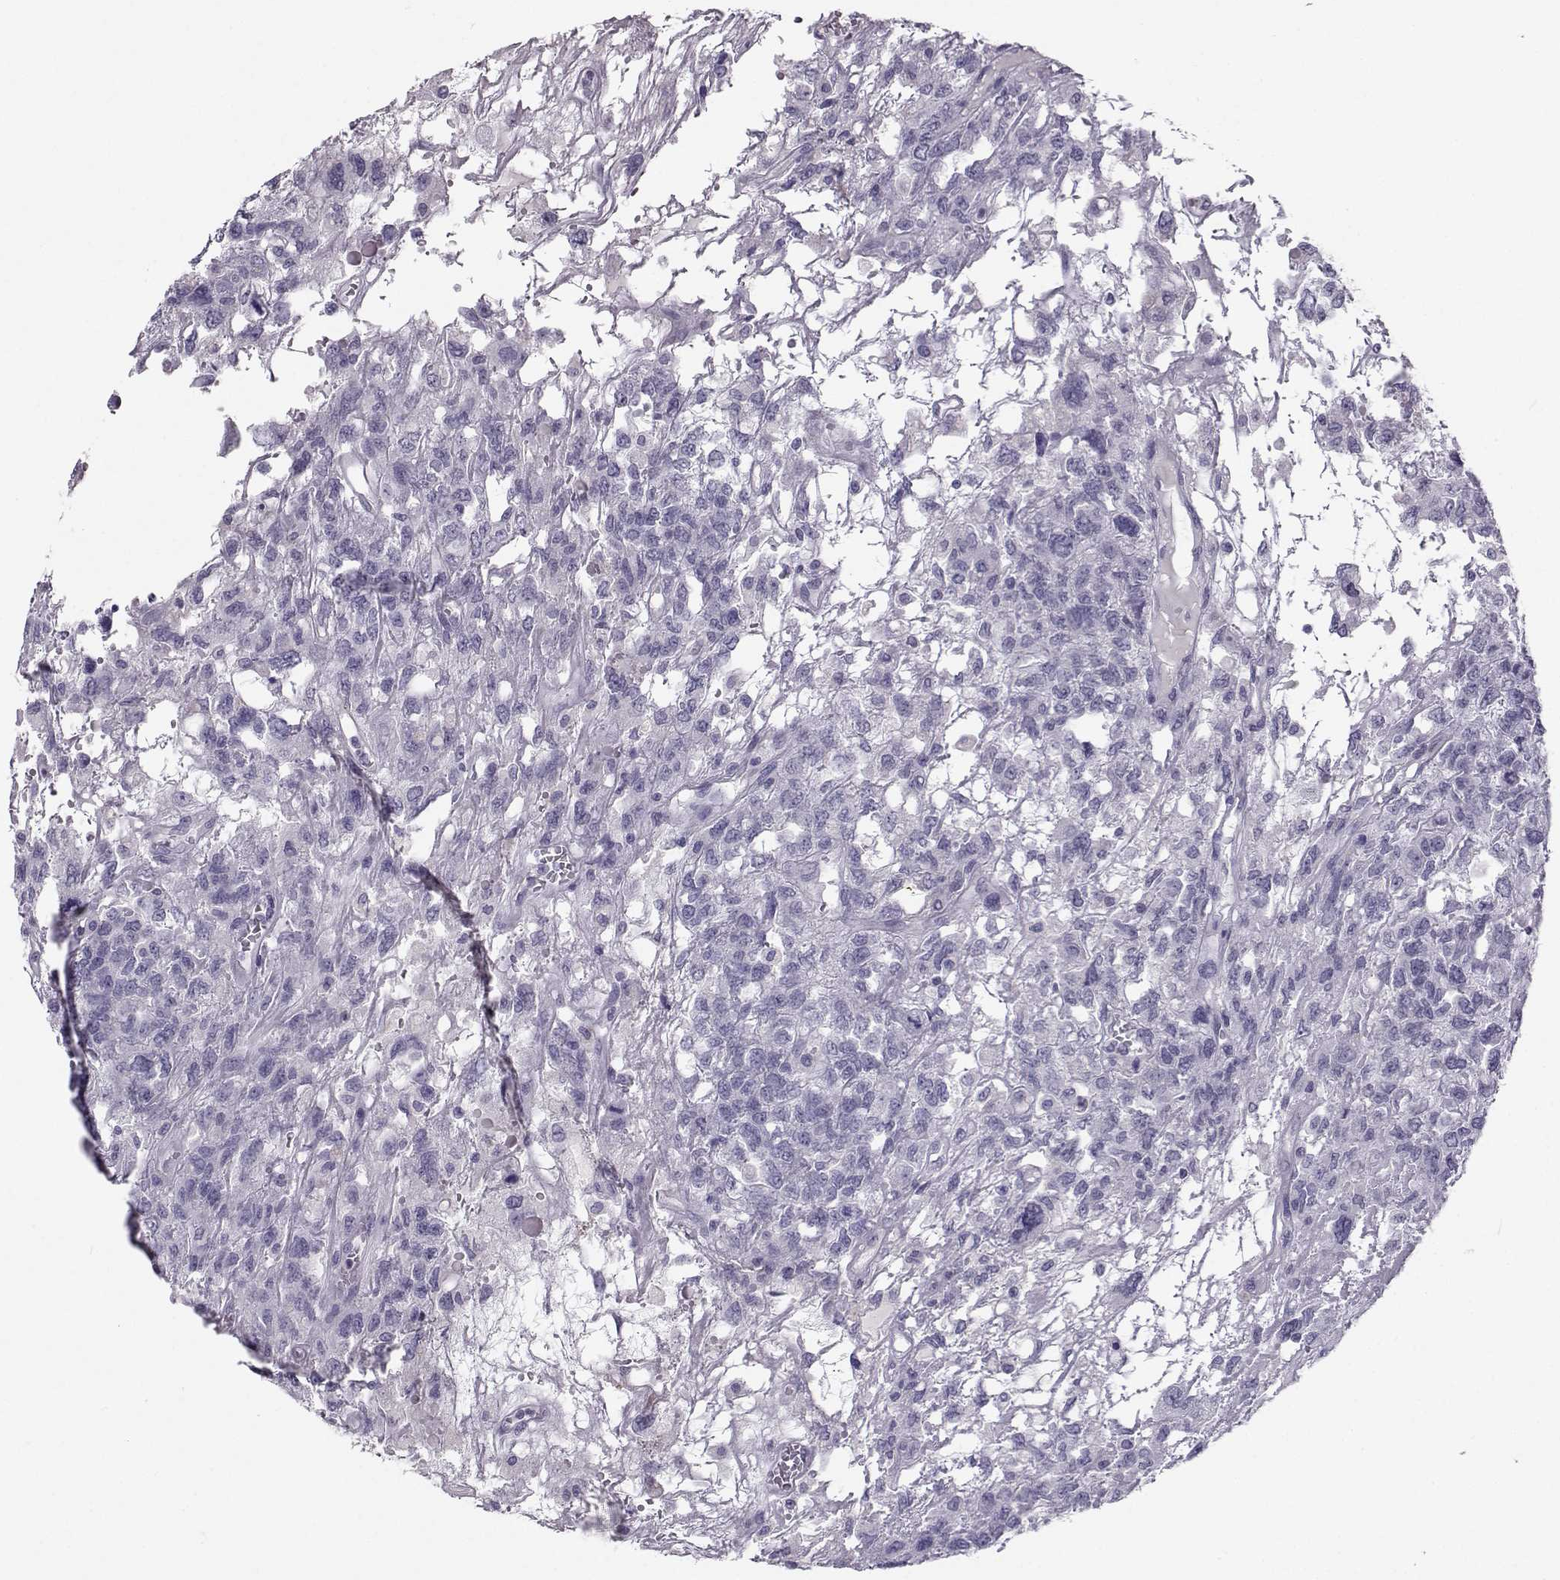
{"staining": {"intensity": "negative", "quantity": "none", "location": "none"}, "tissue": "testis cancer", "cell_type": "Tumor cells", "image_type": "cancer", "snomed": [{"axis": "morphology", "description": "Seminoma, NOS"}, {"axis": "topography", "description": "Testis"}], "caption": "Immunohistochemistry (IHC) image of human testis cancer (seminoma) stained for a protein (brown), which shows no expression in tumor cells.", "gene": "PCSK1N", "patient": {"sex": "male", "age": 52}}